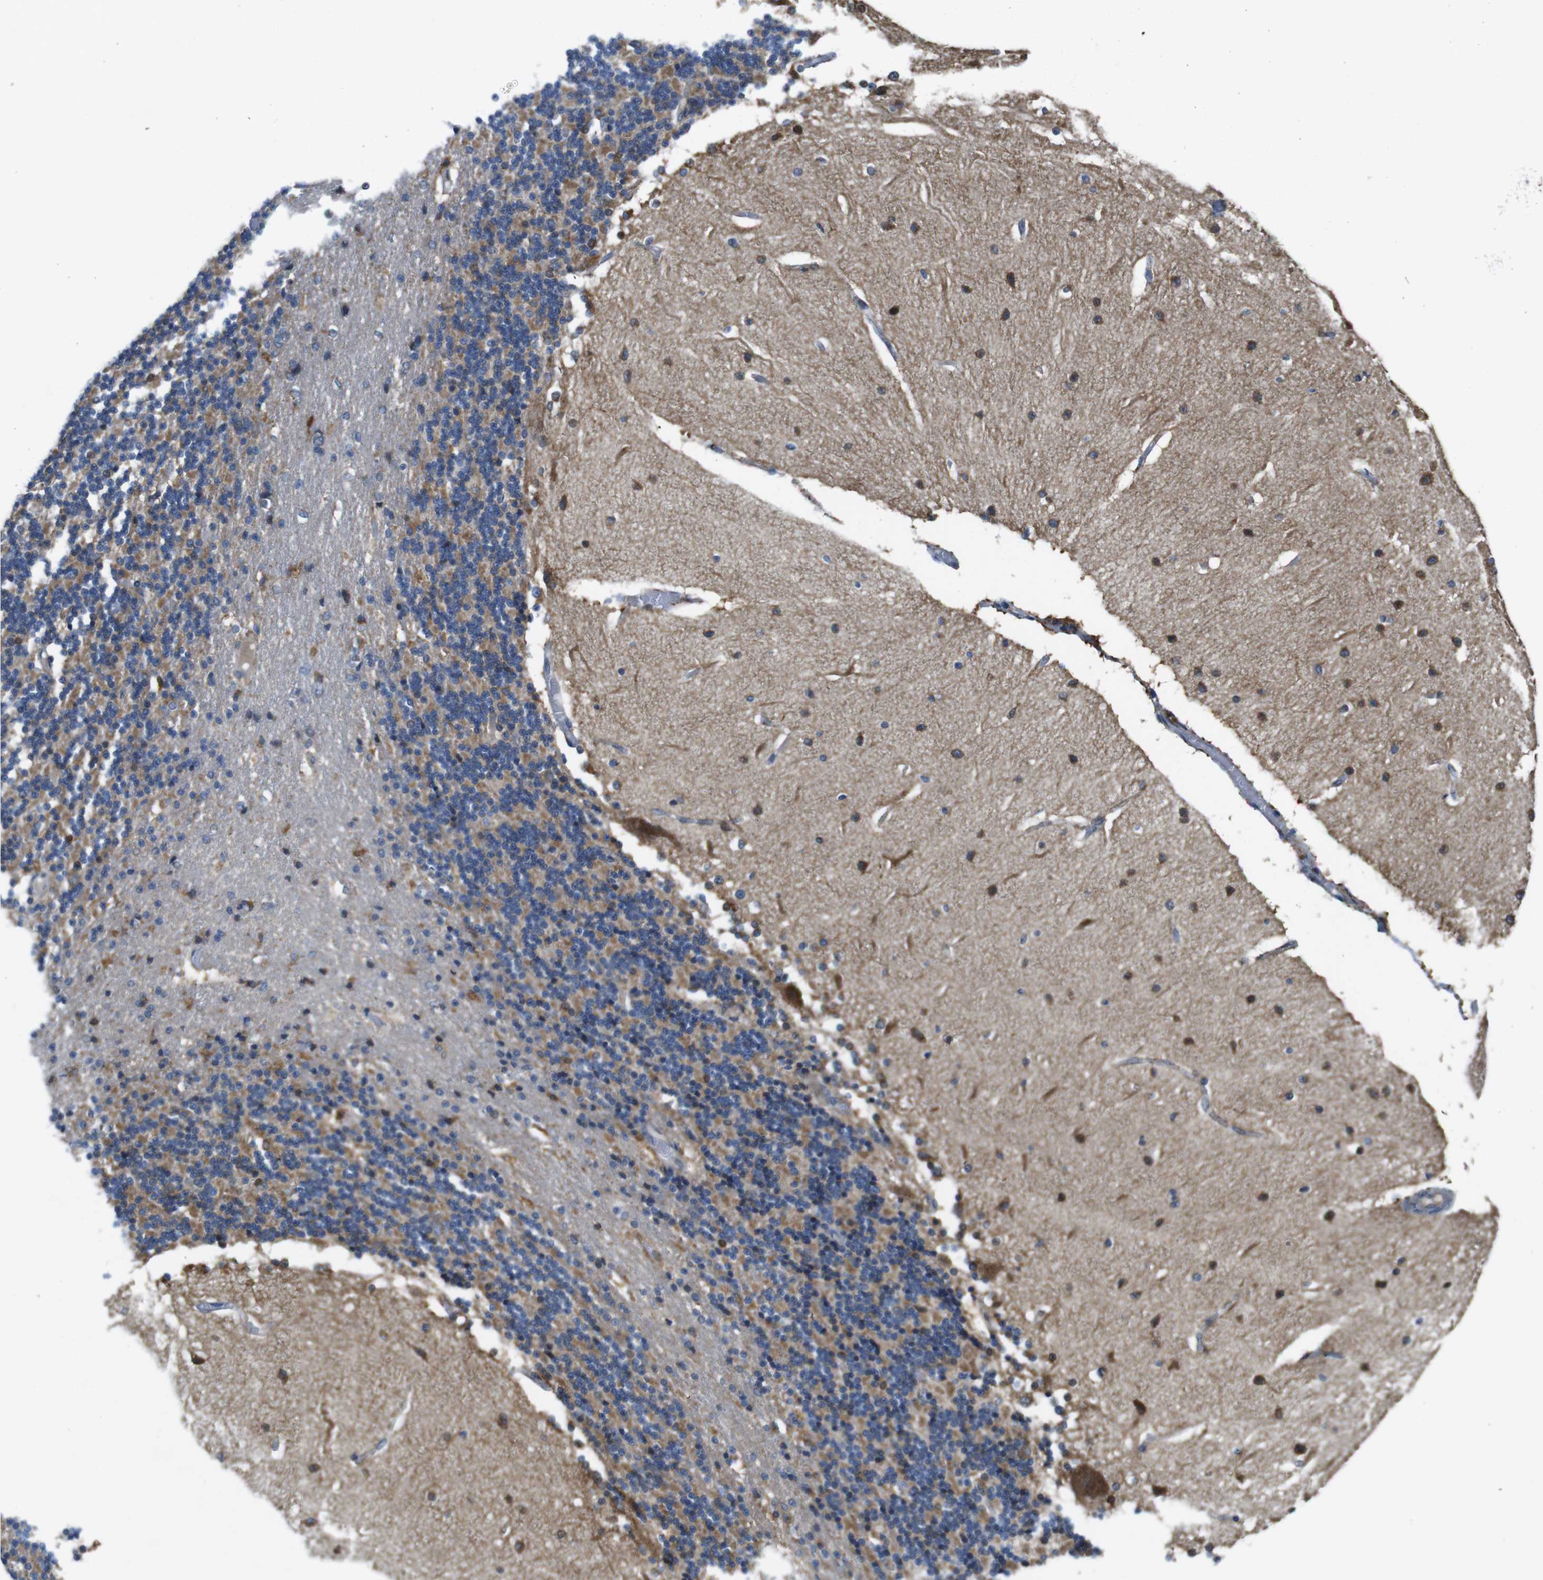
{"staining": {"intensity": "moderate", "quantity": "25%-75%", "location": "cytoplasmic/membranous"}, "tissue": "cerebellum", "cell_type": "Cells in granular layer", "image_type": "normal", "snomed": [{"axis": "morphology", "description": "Normal tissue, NOS"}, {"axis": "topography", "description": "Cerebellum"}], "caption": "IHC photomicrograph of normal cerebellum stained for a protein (brown), which reveals medium levels of moderate cytoplasmic/membranous expression in approximately 25%-75% of cells in granular layer.", "gene": "MARCHF1", "patient": {"sex": "female", "age": 54}}